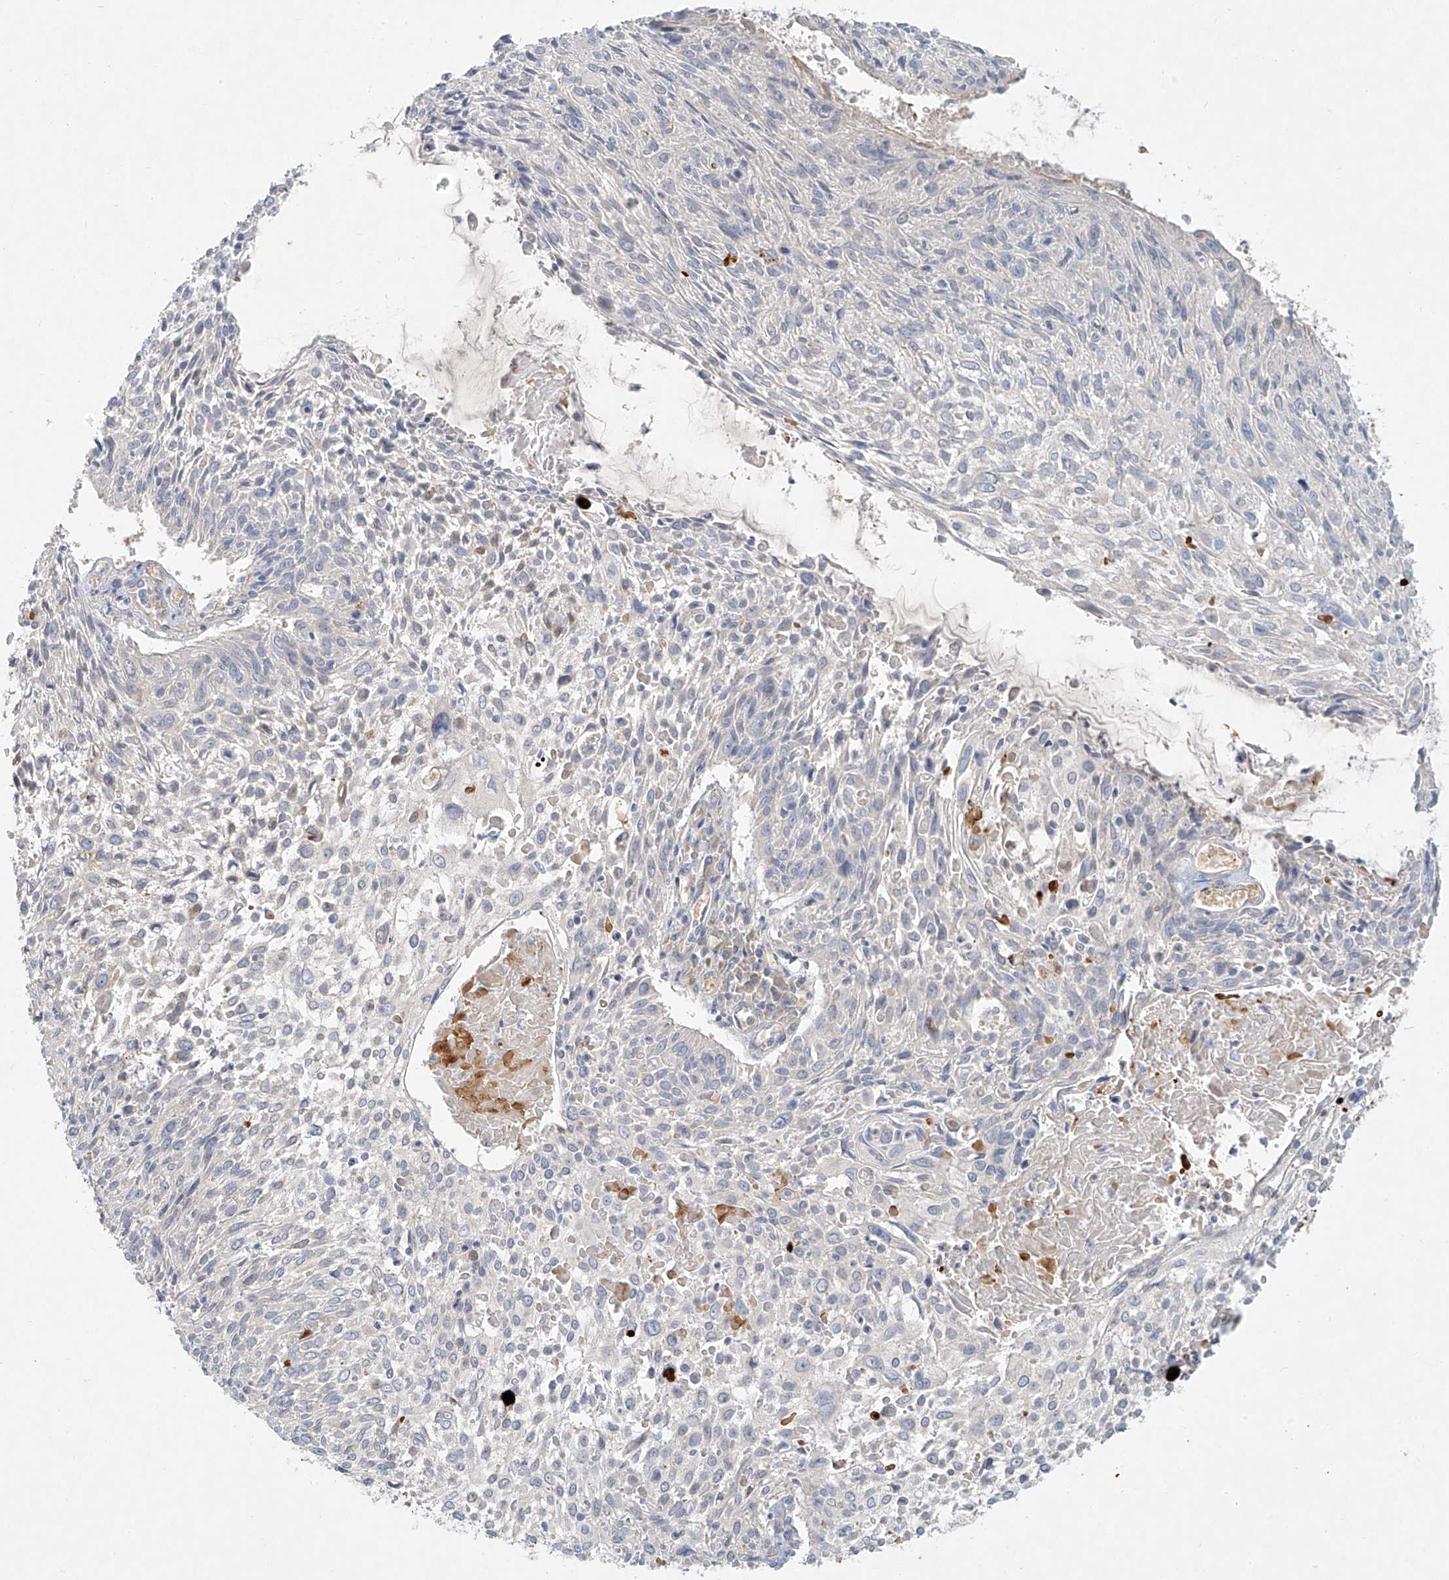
{"staining": {"intensity": "negative", "quantity": "none", "location": "none"}, "tissue": "cervical cancer", "cell_type": "Tumor cells", "image_type": "cancer", "snomed": [{"axis": "morphology", "description": "Squamous cell carcinoma, NOS"}, {"axis": "topography", "description": "Cervix"}], "caption": "Human cervical cancer (squamous cell carcinoma) stained for a protein using IHC exhibits no staining in tumor cells.", "gene": "SYTL3", "patient": {"sex": "female", "age": 51}}